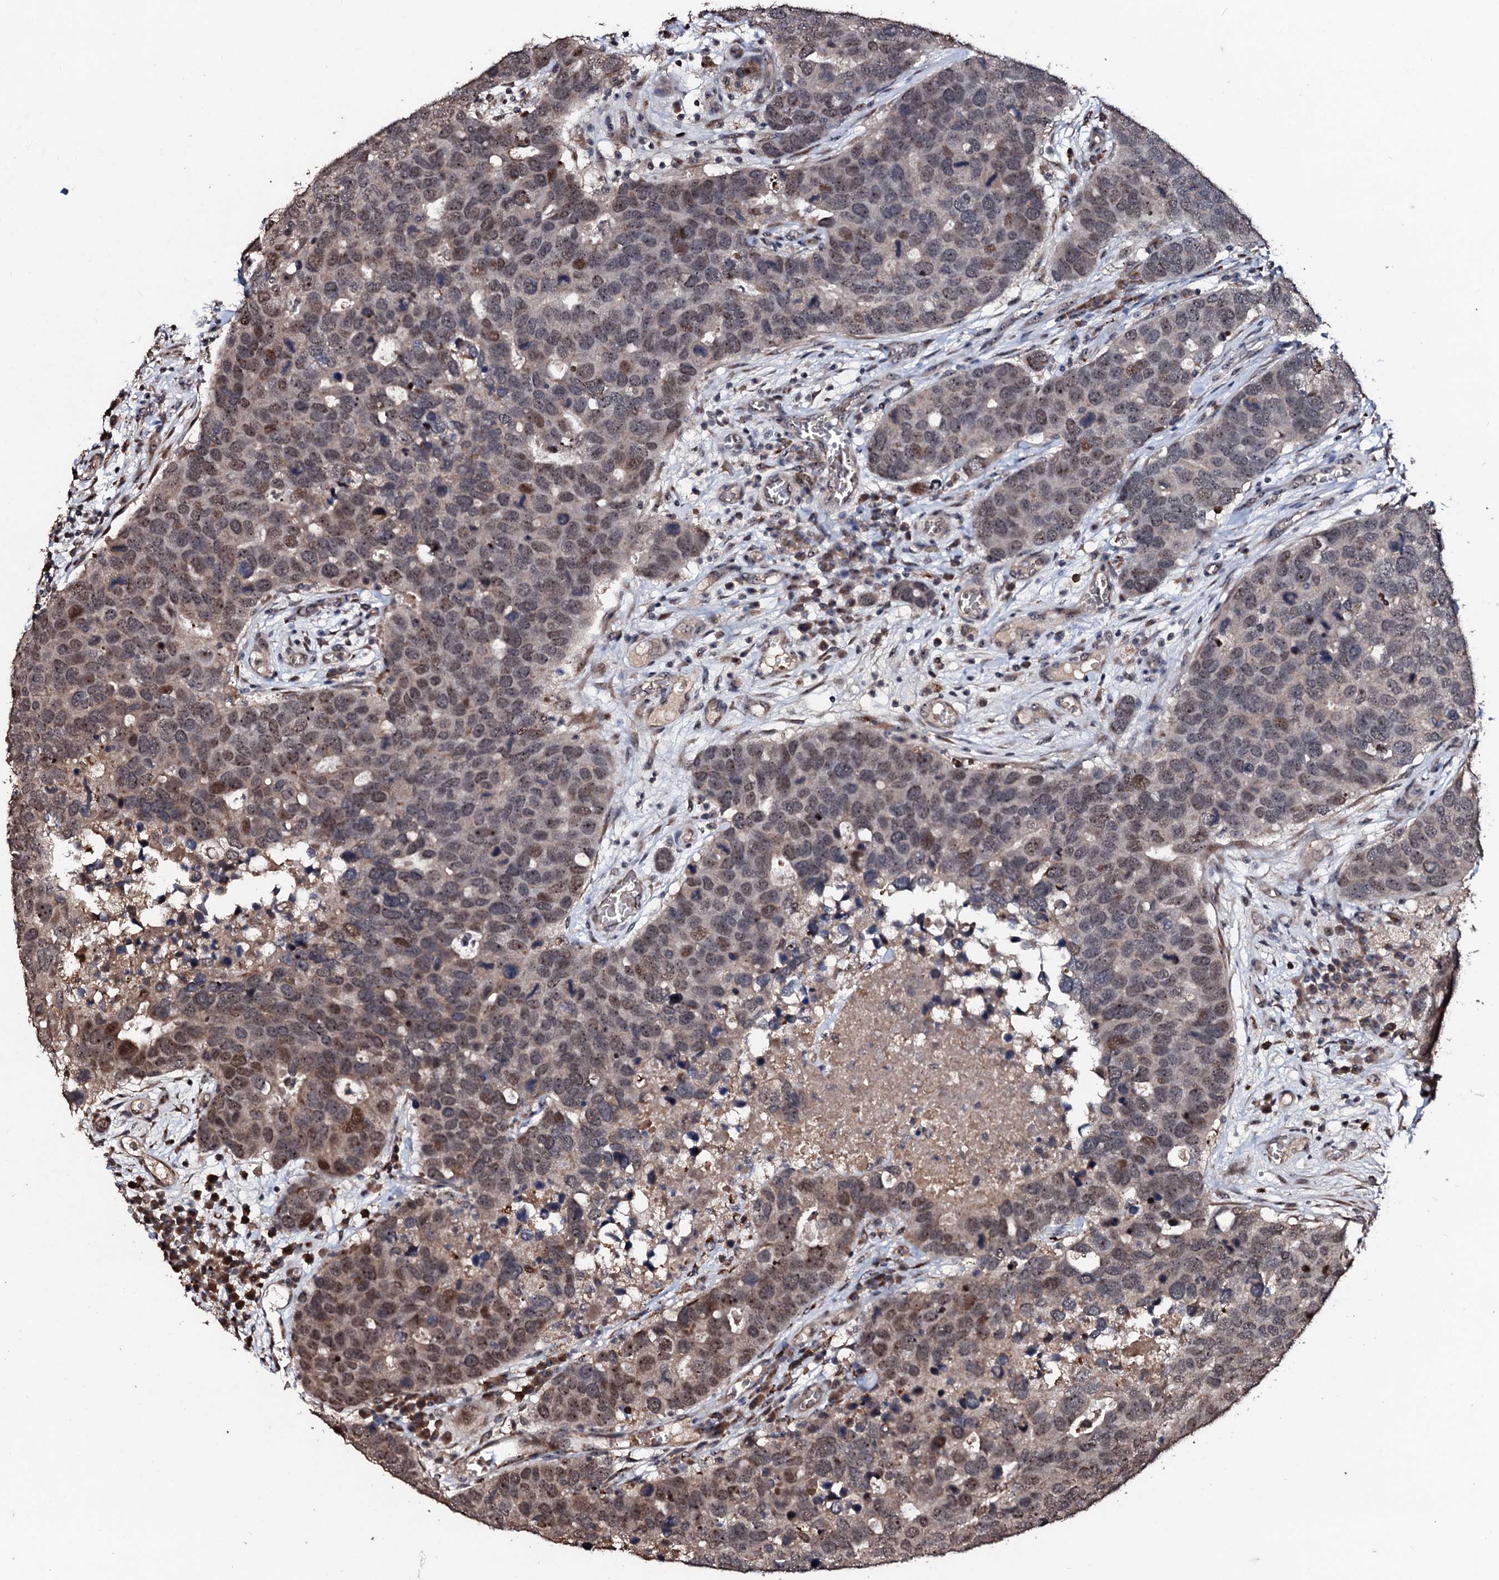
{"staining": {"intensity": "moderate", "quantity": "25%-75%", "location": "nuclear"}, "tissue": "breast cancer", "cell_type": "Tumor cells", "image_type": "cancer", "snomed": [{"axis": "morphology", "description": "Duct carcinoma"}, {"axis": "topography", "description": "Breast"}], "caption": "DAB immunohistochemical staining of invasive ductal carcinoma (breast) demonstrates moderate nuclear protein staining in approximately 25%-75% of tumor cells.", "gene": "SUPT7L", "patient": {"sex": "female", "age": 83}}